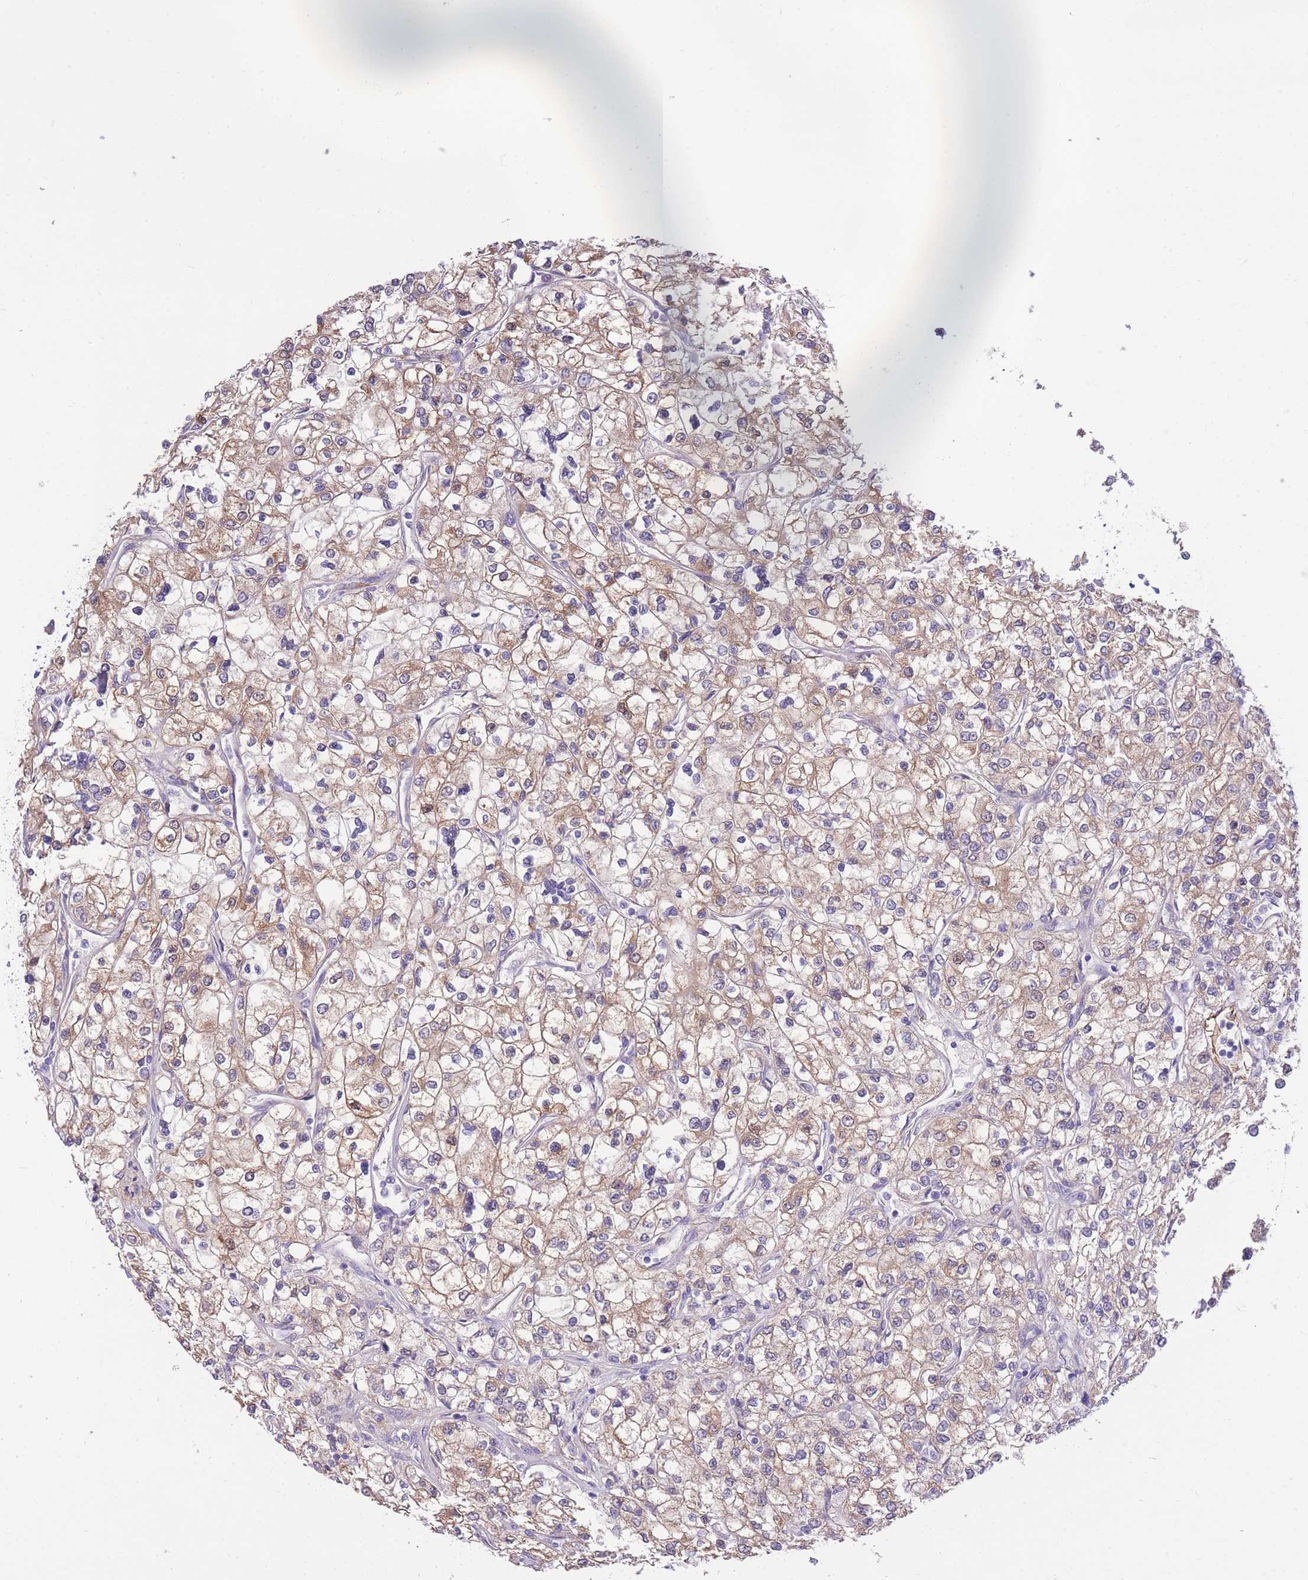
{"staining": {"intensity": "moderate", "quantity": ">75%", "location": "cytoplasmic/membranous"}, "tissue": "renal cancer", "cell_type": "Tumor cells", "image_type": "cancer", "snomed": [{"axis": "morphology", "description": "Adenocarcinoma, NOS"}, {"axis": "topography", "description": "Kidney"}], "caption": "Renal adenocarcinoma tissue exhibits moderate cytoplasmic/membranous expression in approximately >75% of tumor cells", "gene": "PGM1", "patient": {"sex": "male", "age": 80}}